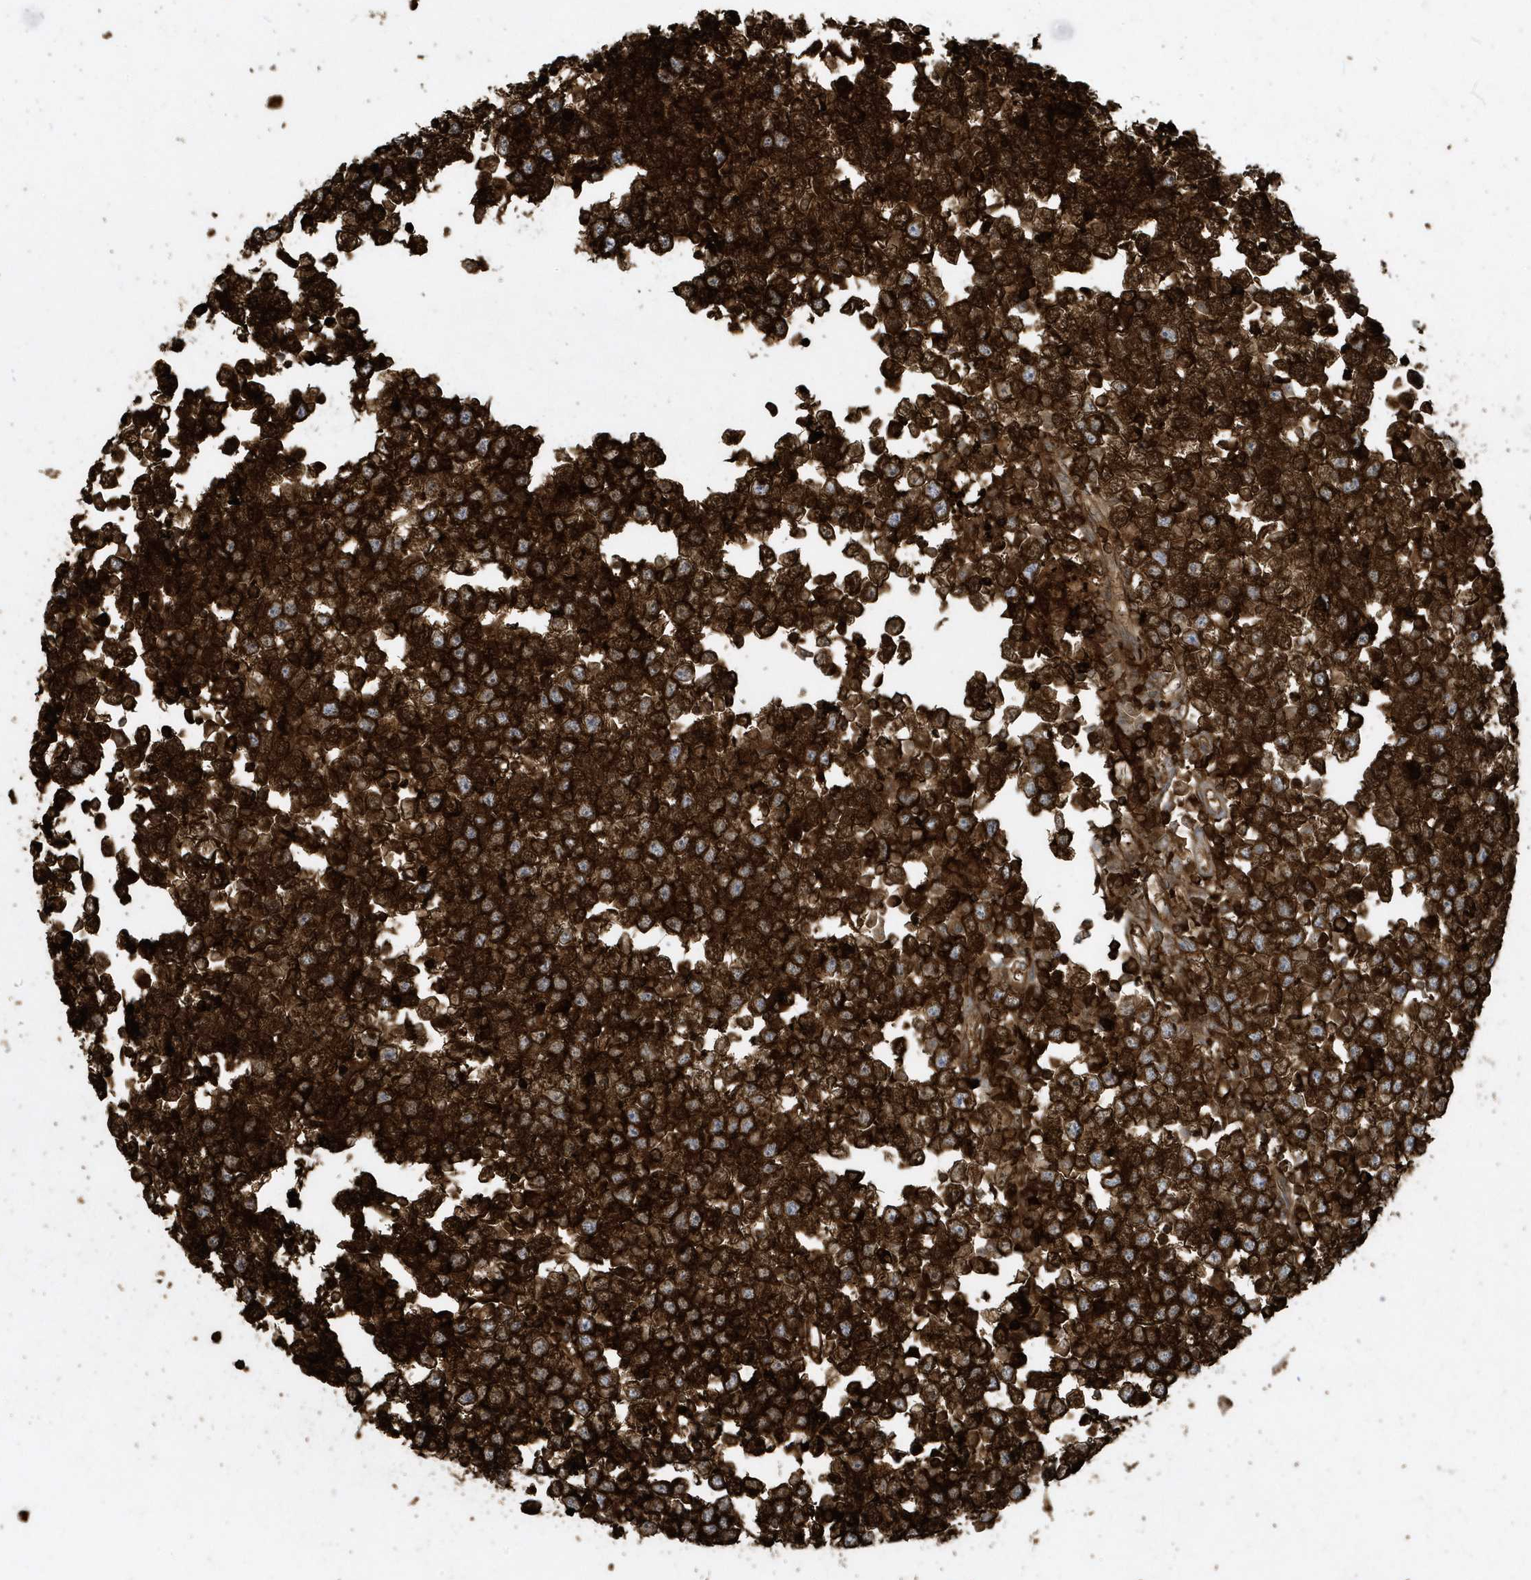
{"staining": {"intensity": "strong", "quantity": ">75%", "location": "cytoplasmic/membranous"}, "tissue": "testis cancer", "cell_type": "Tumor cells", "image_type": "cancer", "snomed": [{"axis": "morphology", "description": "Seminoma, NOS"}, {"axis": "topography", "description": "Testis"}], "caption": "IHC micrograph of testis cancer stained for a protein (brown), which exhibits high levels of strong cytoplasmic/membranous positivity in approximately >75% of tumor cells.", "gene": "CLCN6", "patient": {"sex": "male", "age": 65}}